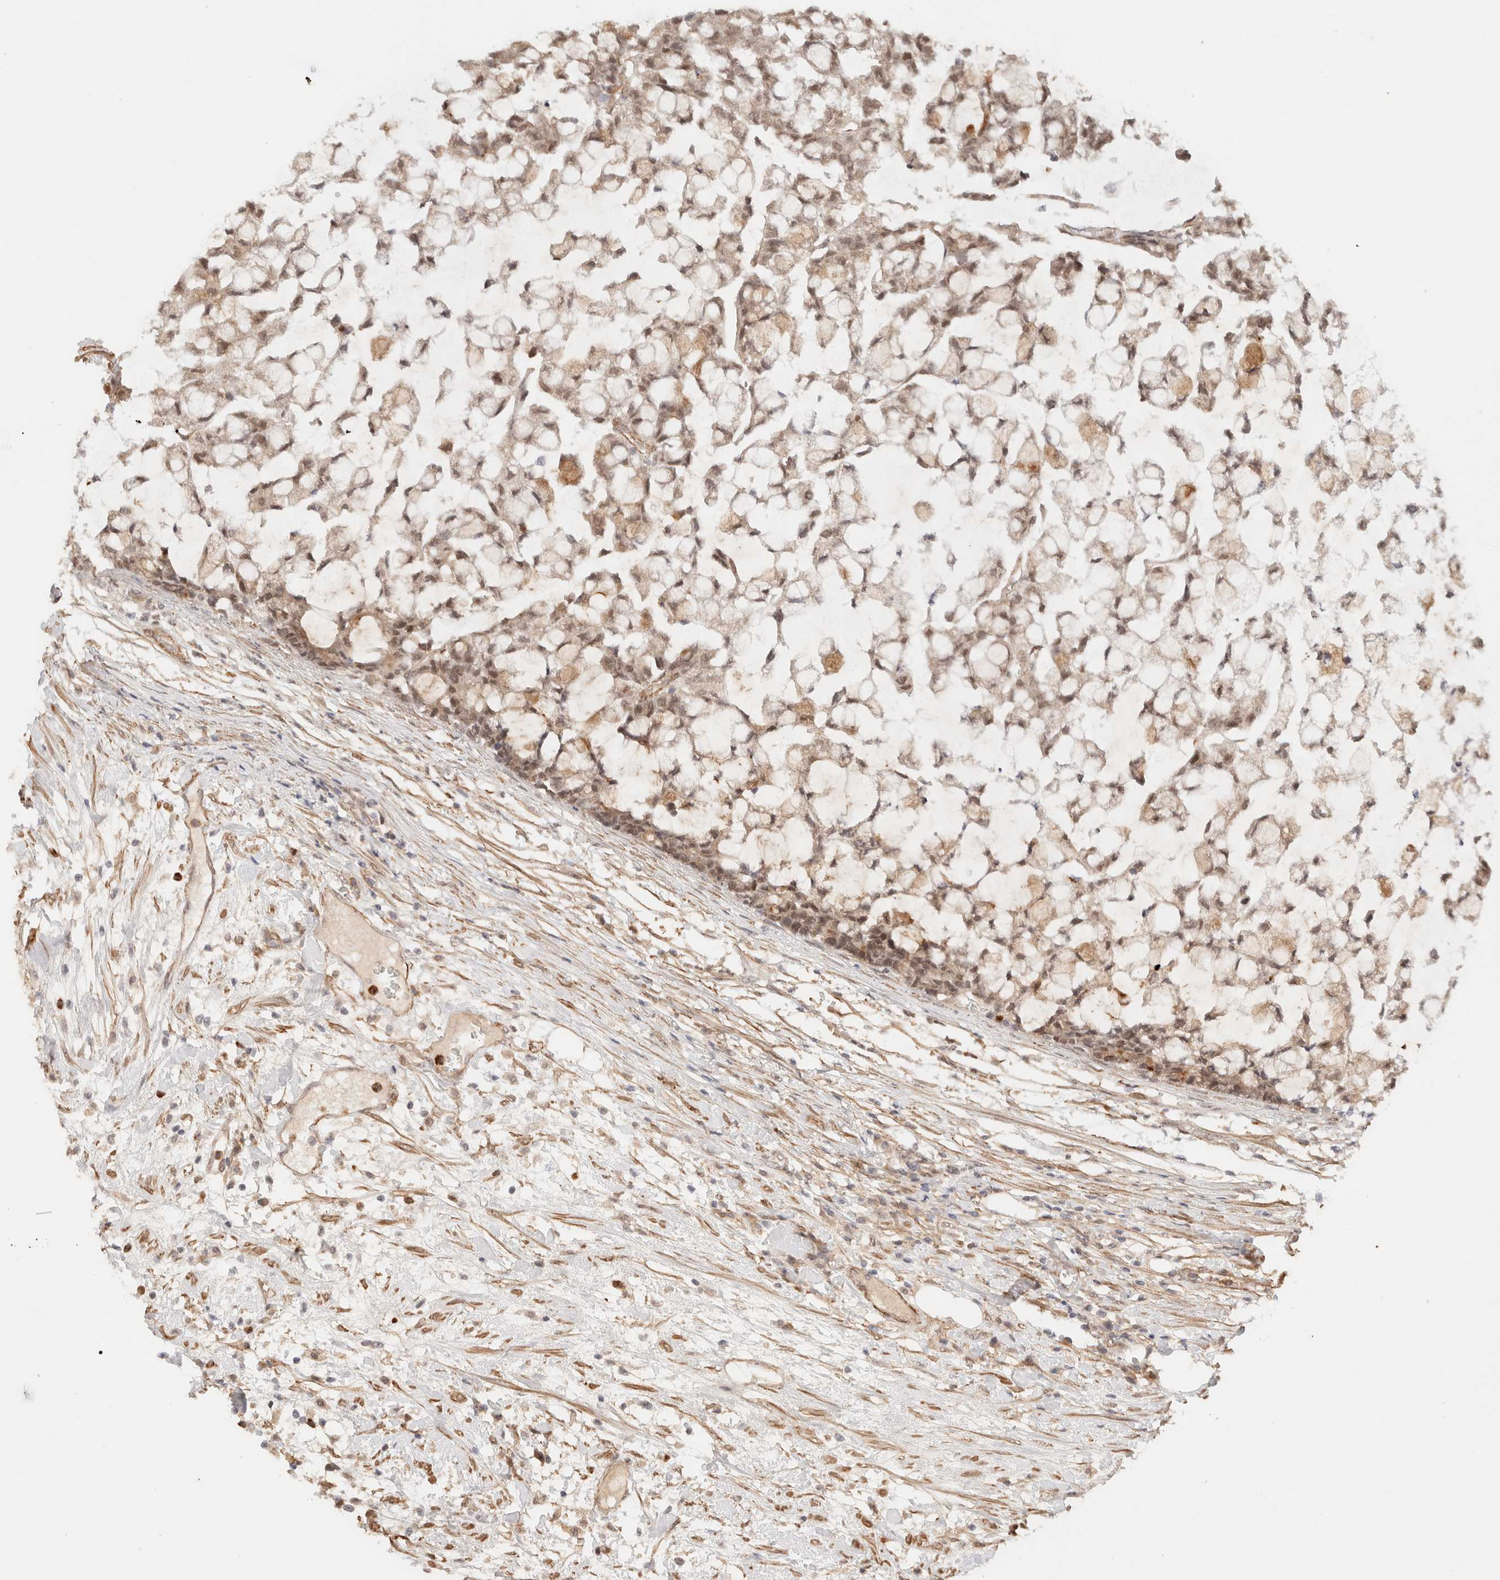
{"staining": {"intensity": "weak", "quantity": ">75%", "location": "cytoplasmic/membranous,nuclear"}, "tissue": "colorectal cancer", "cell_type": "Tumor cells", "image_type": "cancer", "snomed": [{"axis": "morphology", "description": "Adenocarcinoma, NOS"}, {"axis": "topography", "description": "Colon"}], "caption": "This micrograph exhibits immunohistochemistry staining of colorectal cancer (adenocarcinoma), with low weak cytoplasmic/membranous and nuclear positivity in approximately >75% of tumor cells.", "gene": "BRPF3", "patient": {"sex": "female", "age": 84}}